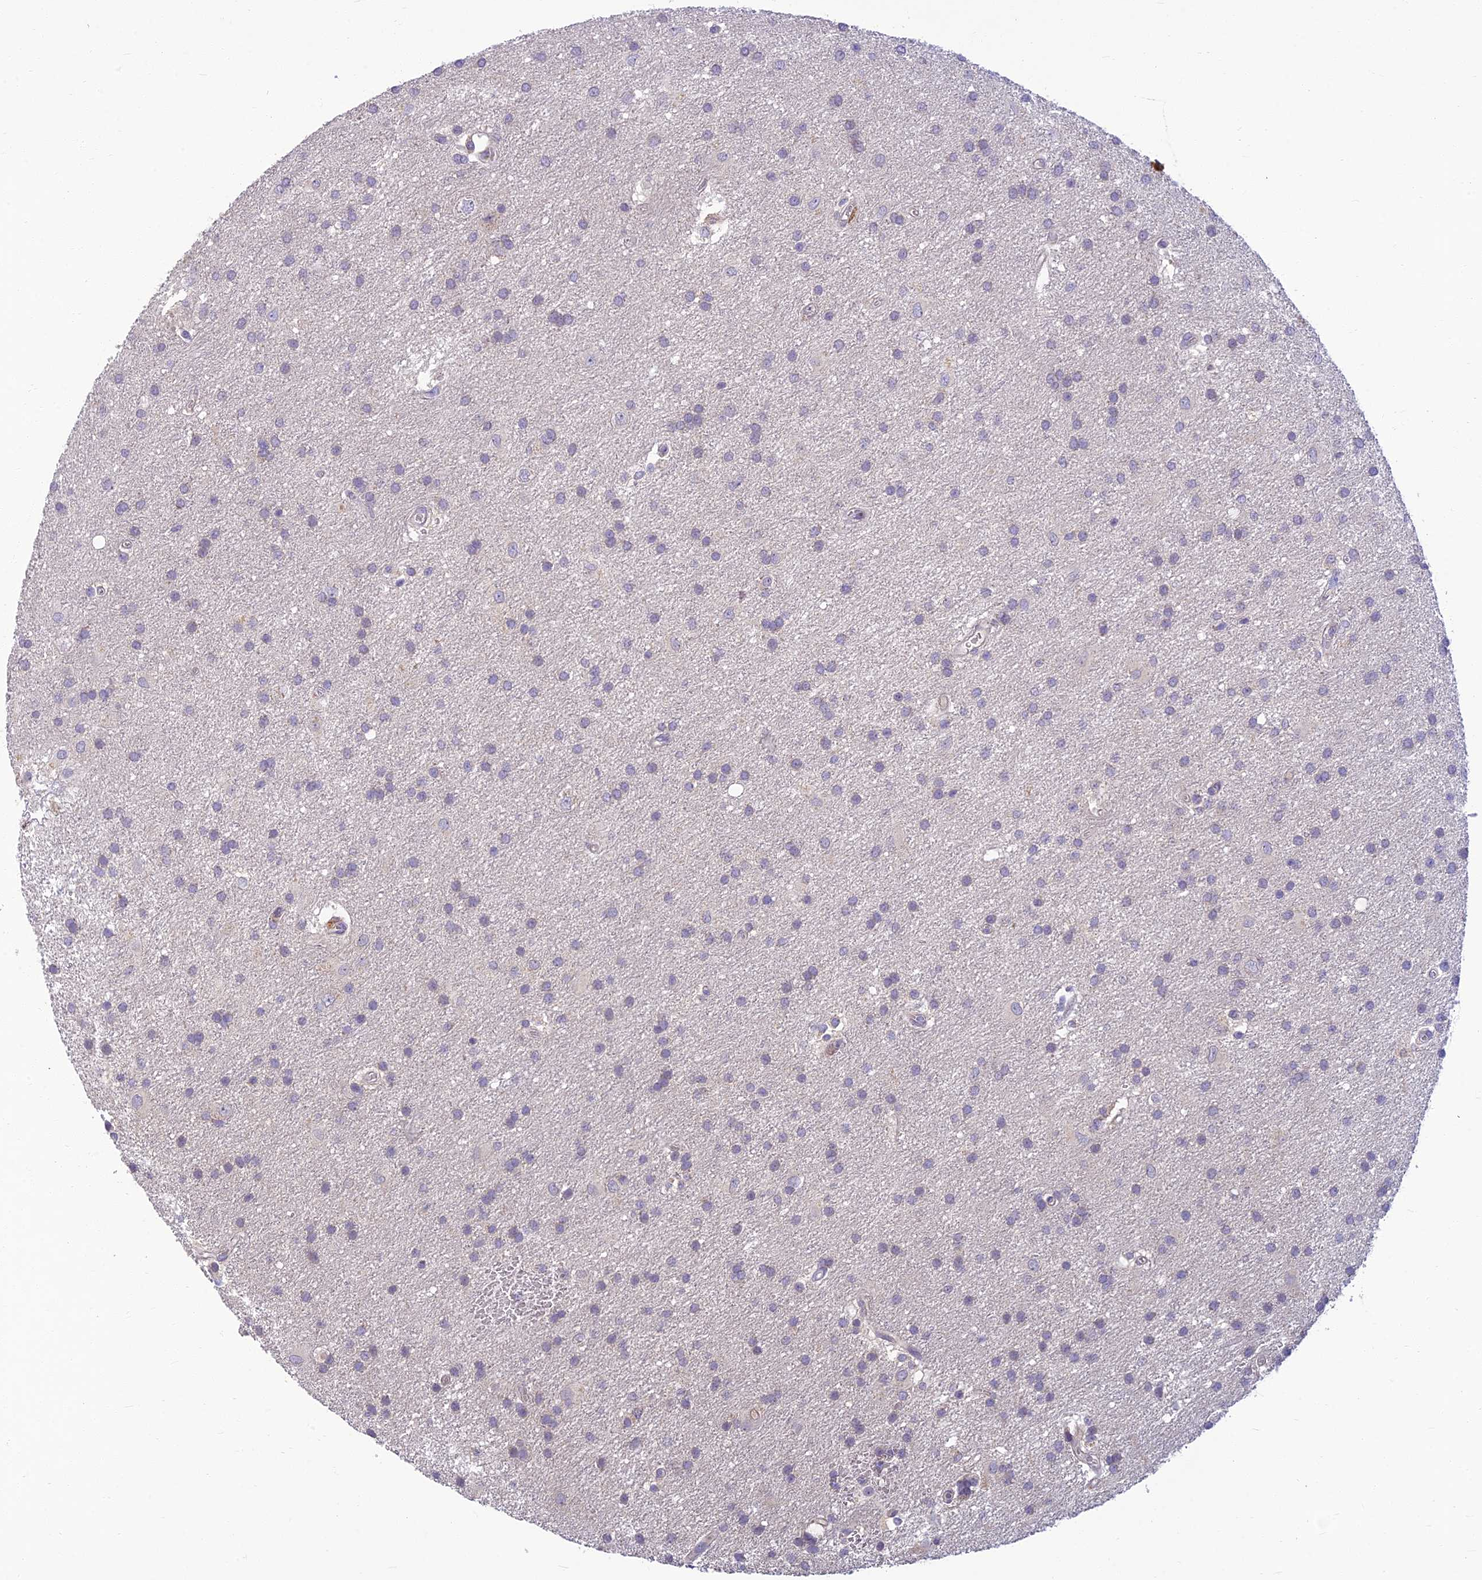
{"staining": {"intensity": "negative", "quantity": "none", "location": "none"}, "tissue": "glioma", "cell_type": "Tumor cells", "image_type": "cancer", "snomed": [{"axis": "morphology", "description": "Glioma, malignant, Low grade"}, {"axis": "topography", "description": "Brain"}], "caption": "Tumor cells are negative for protein expression in human glioma.", "gene": "CLIP4", "patient": {"sex": "male", "age": 66}}